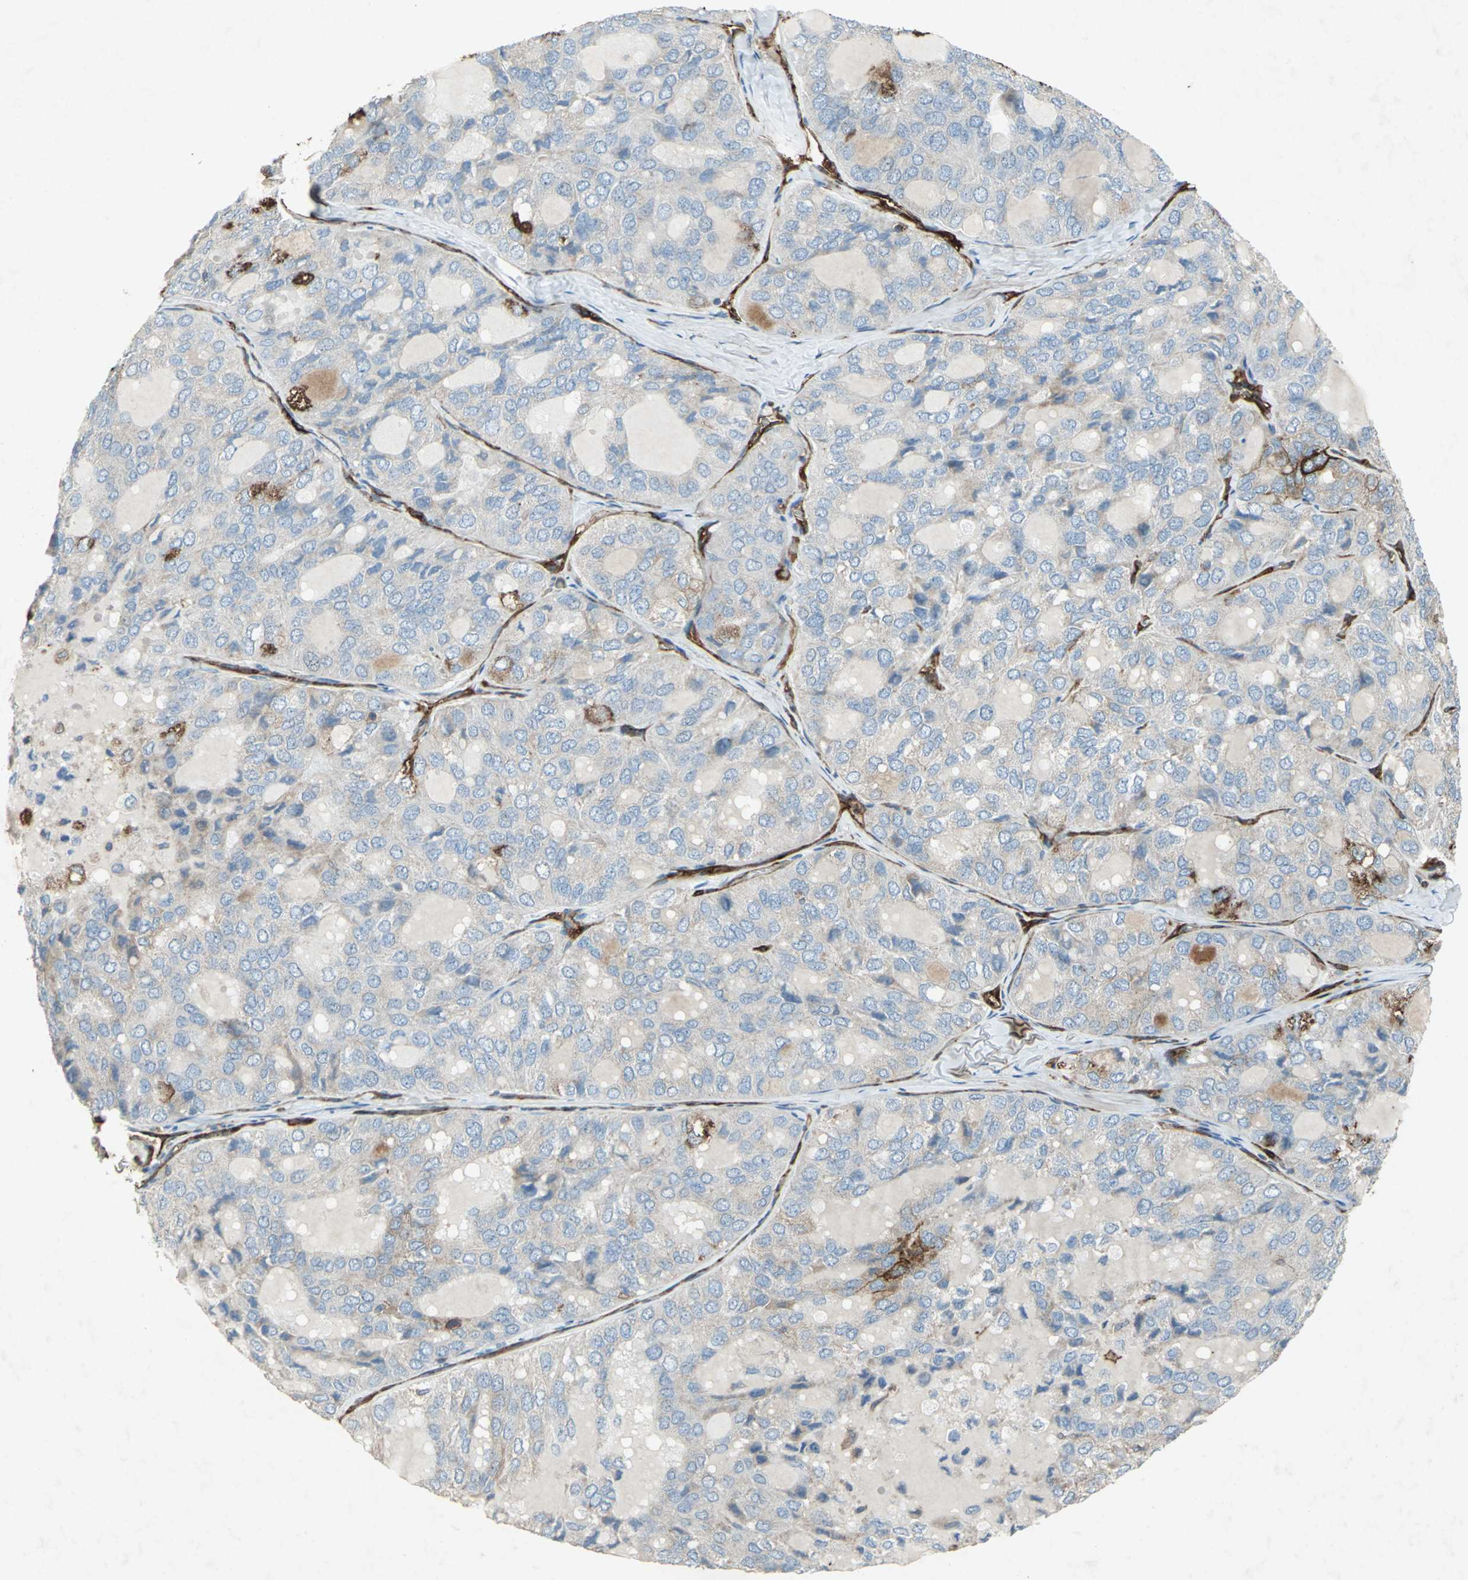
{"staining": {"intensity": "weak", "quantity": "<25%", "location": "cytoplasmic/membranous"}, "tissue": "thyroid cancer", "cell_type": "Tumor cells", "image_type": "cancer", "snomed": [{"axis": "morphology", "description": "Follicular adenoma carcinoma, NOS"}, {"axis": "topography", "description": "Thyroid gland"}], "caption": "Tumor cells are negative for brown protein staining in follicular adenoma carcinoma (thyroid). (Immunohistochemistry, brightfield microscopy, high magnification).", "gene": "CCR6", "patient": {"sex": "male", "age": 75}}